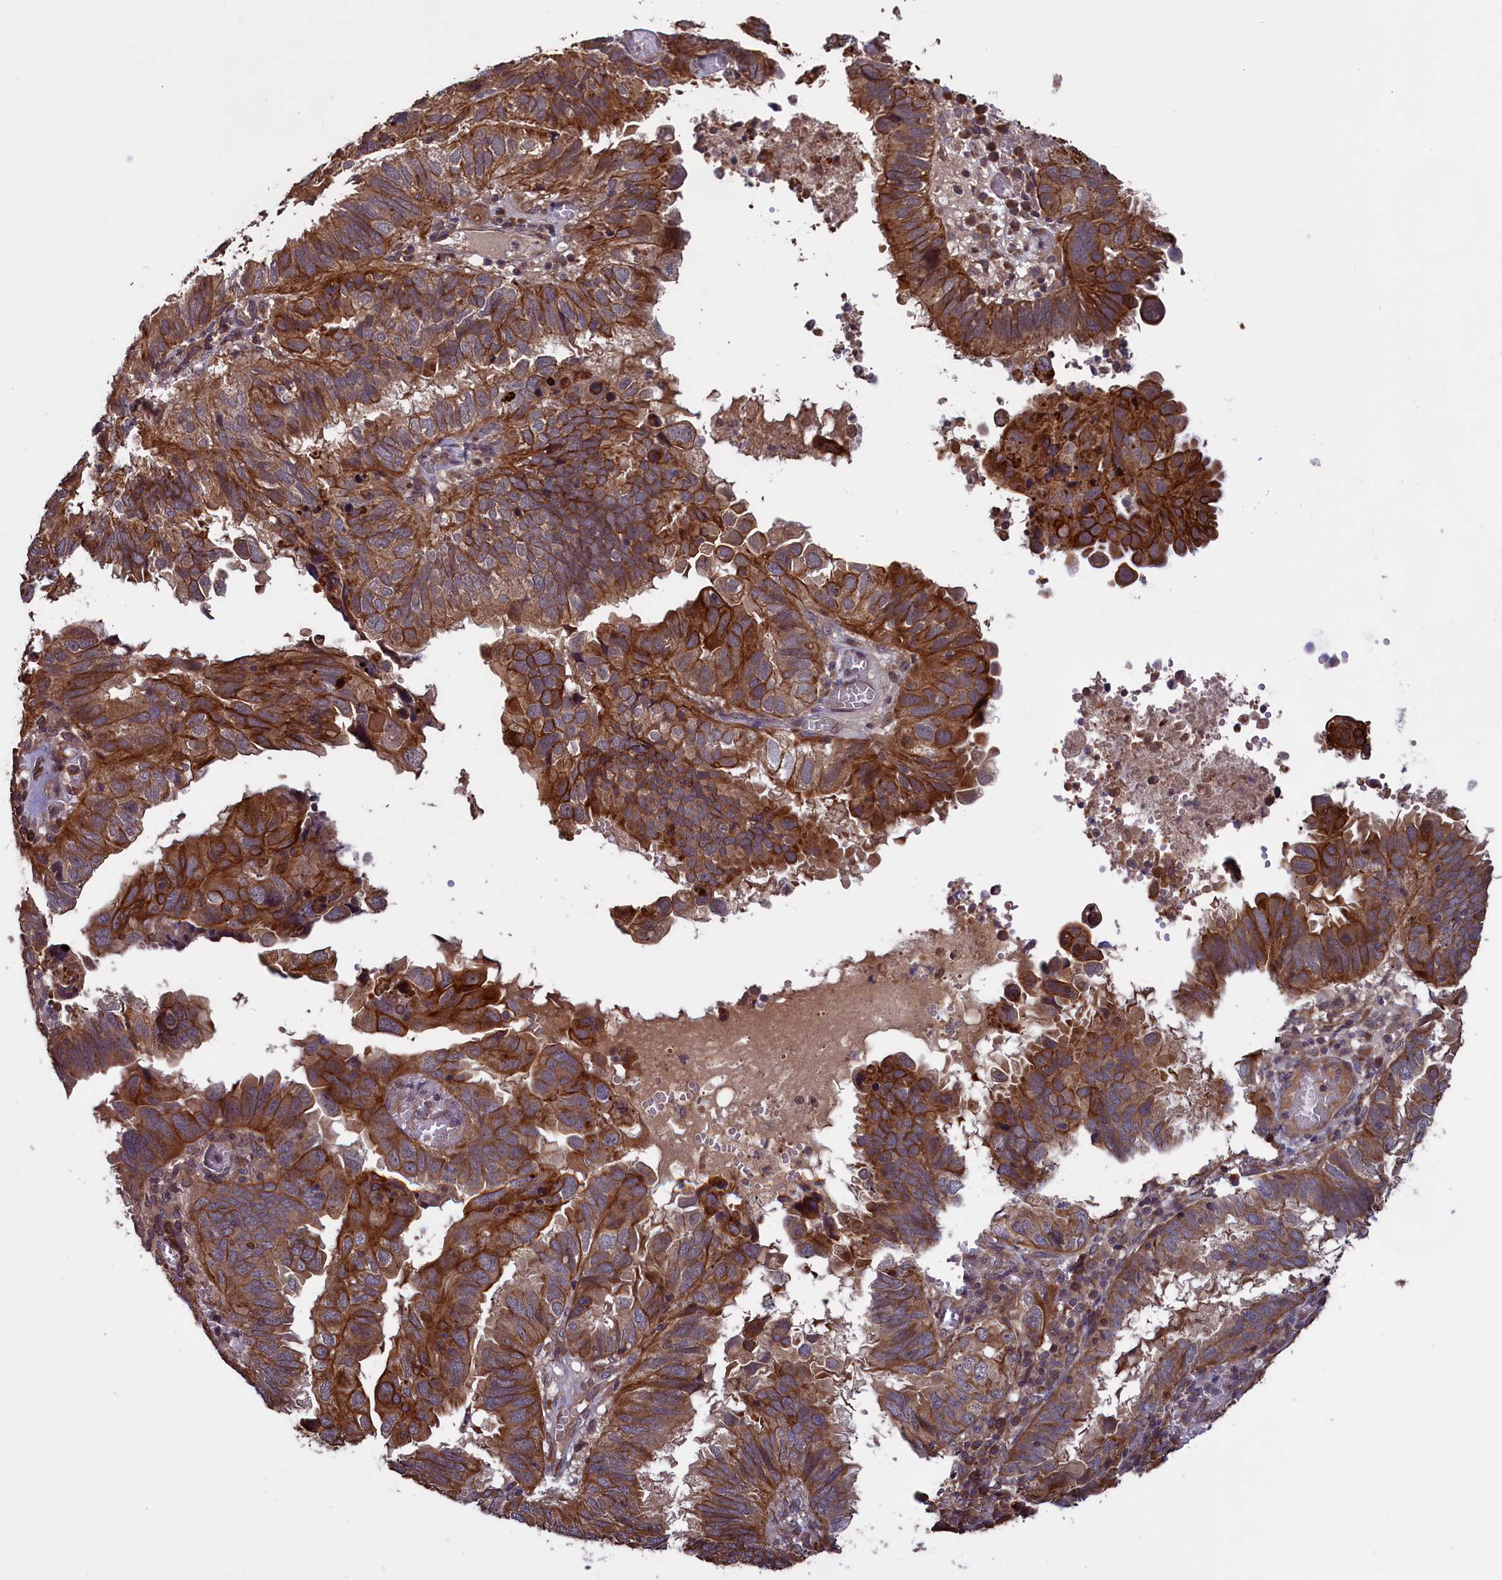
{"staining": {"intensity": "moderate", "quantity": ">75%", "location": "cytoplasmic/membranous"}, "tissue": "endometrial cancer", "cell_type": "Tumor cells", "image_type": "cancer", "snomed": [{"axis": "morphology", "description": "Adenocarcinoma, NOS"}, {"axis": "topography", "description": "Uterus"}], "caption": "DAB (3,3'-diaminobenzidine) immunohistochemical staining of endometrial cancer (adenocarcinoma) exhibits moderate cytoplasmic/membranous protein expression in approximately >75% of tumor cells.", "gene": "DENND1B", "patient": {"sex": "female", "age": 77}}